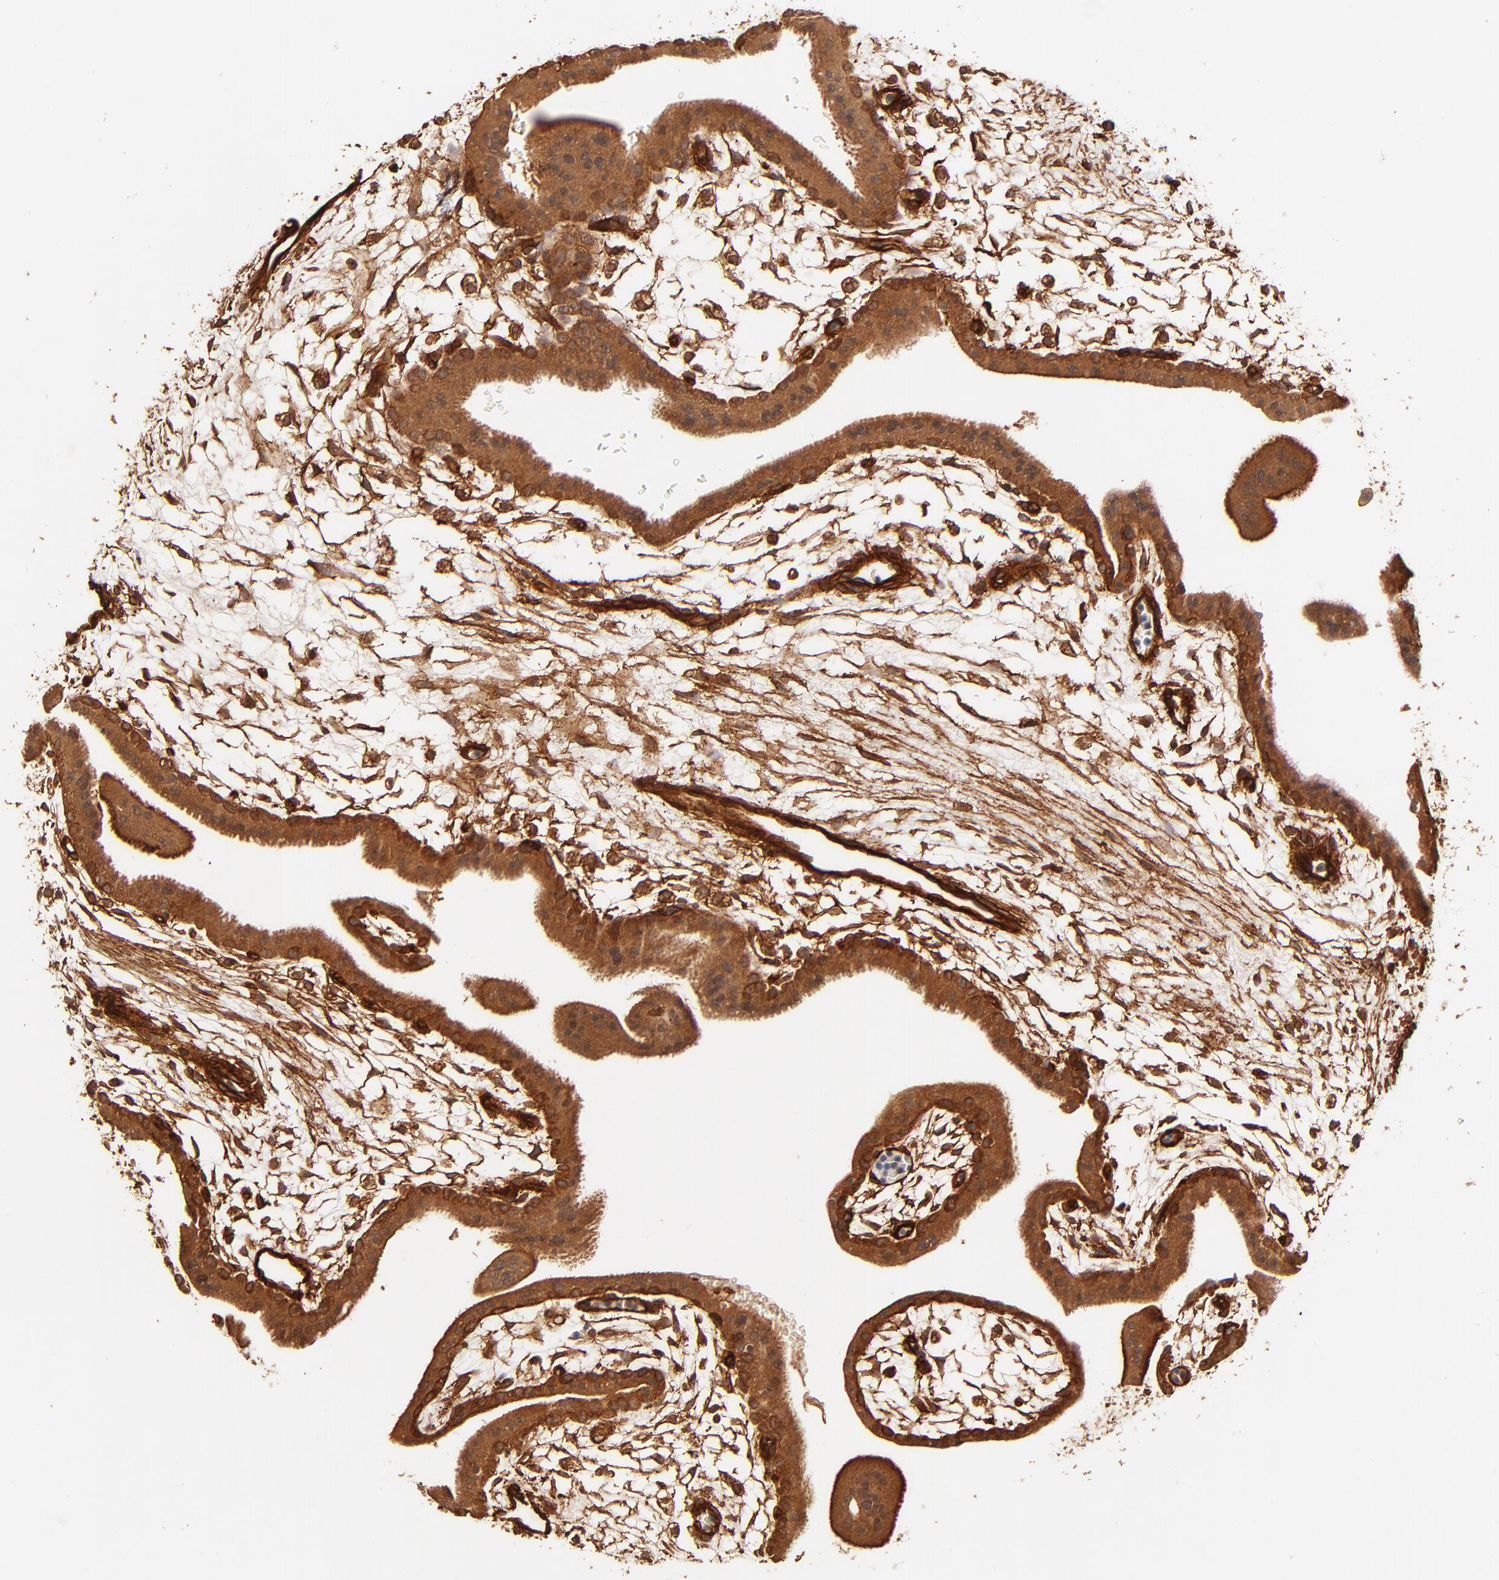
{"staining": {"intensity": "strong", "quantity": ">75%", "location": "cytoplasmic/membranous"}, "tissue": "placenta", "cell_type": "Decidual cells", "image_type": "normal", "snomed": [{"axis": "morphology", "description": "Normal tissue, NOS"}, {"axis": "topography", "description": "Placenta"}], "caption": "This image exhibits immunohistochemistry (IHC) staining of normal placenta, with high strong cytoplasmic/membranous expression in approximately >75% of decidual cells.", "gene": "ITGB1", "patient": {"sex": "female", "age": 35}}